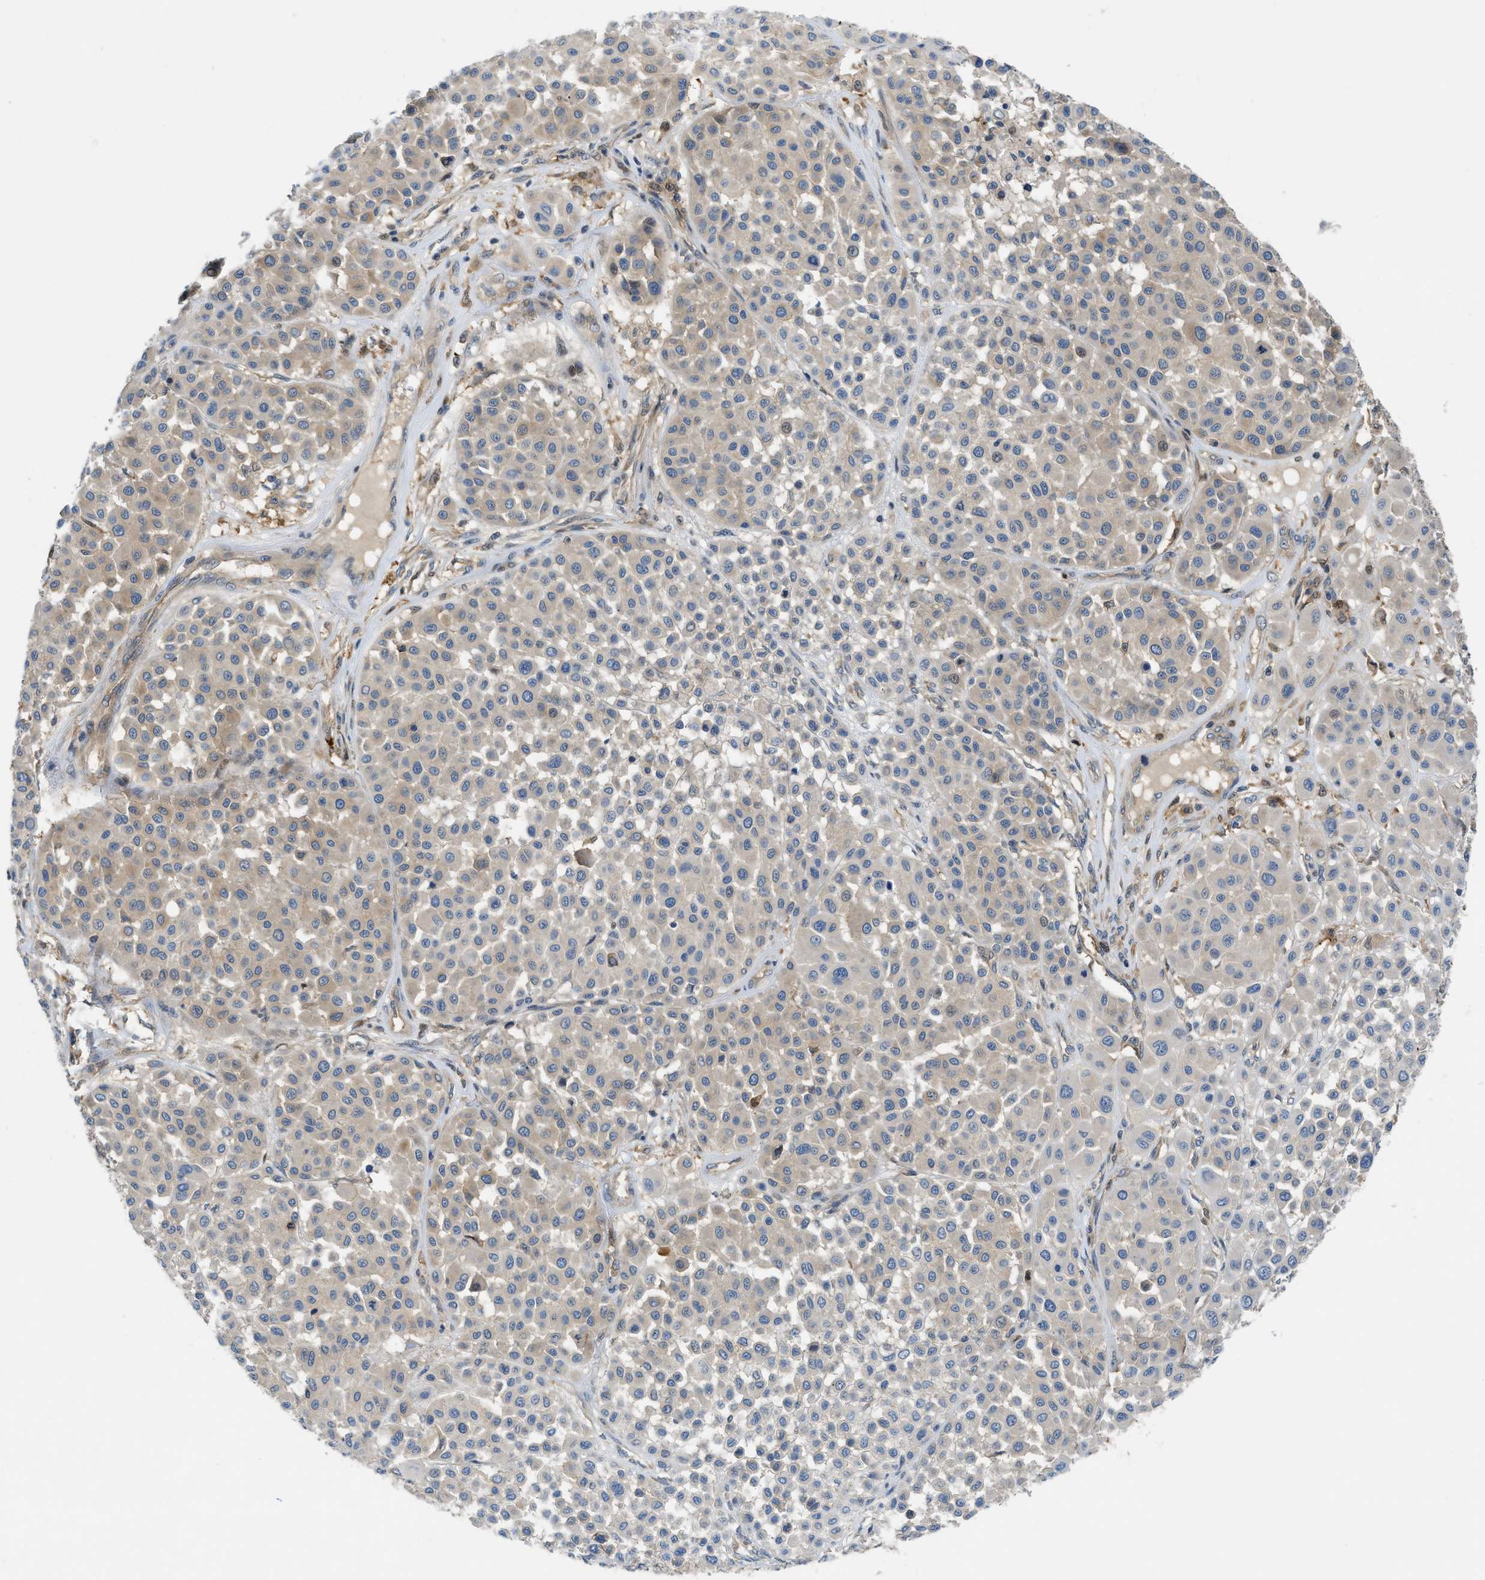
{"staining": {"intensity": "moderate", "quantity": "25%-75%", "location": "cytoplasmic/membranous"}, "tissue": "melanoma", "cell_type": "Tumor cells", "image_type": "cancer", "snomed": [{"axis": "morphology", "description": "Malignant melanoma, Metastatic site"}, {"axis": "topography", "description": "Soft tissue"}], "caption": "Melanoma stained with a protein marker shows moderate staining in tumor cells.", "gene": "TRAK2", "patient": {"sex": "male", "age": 41}}